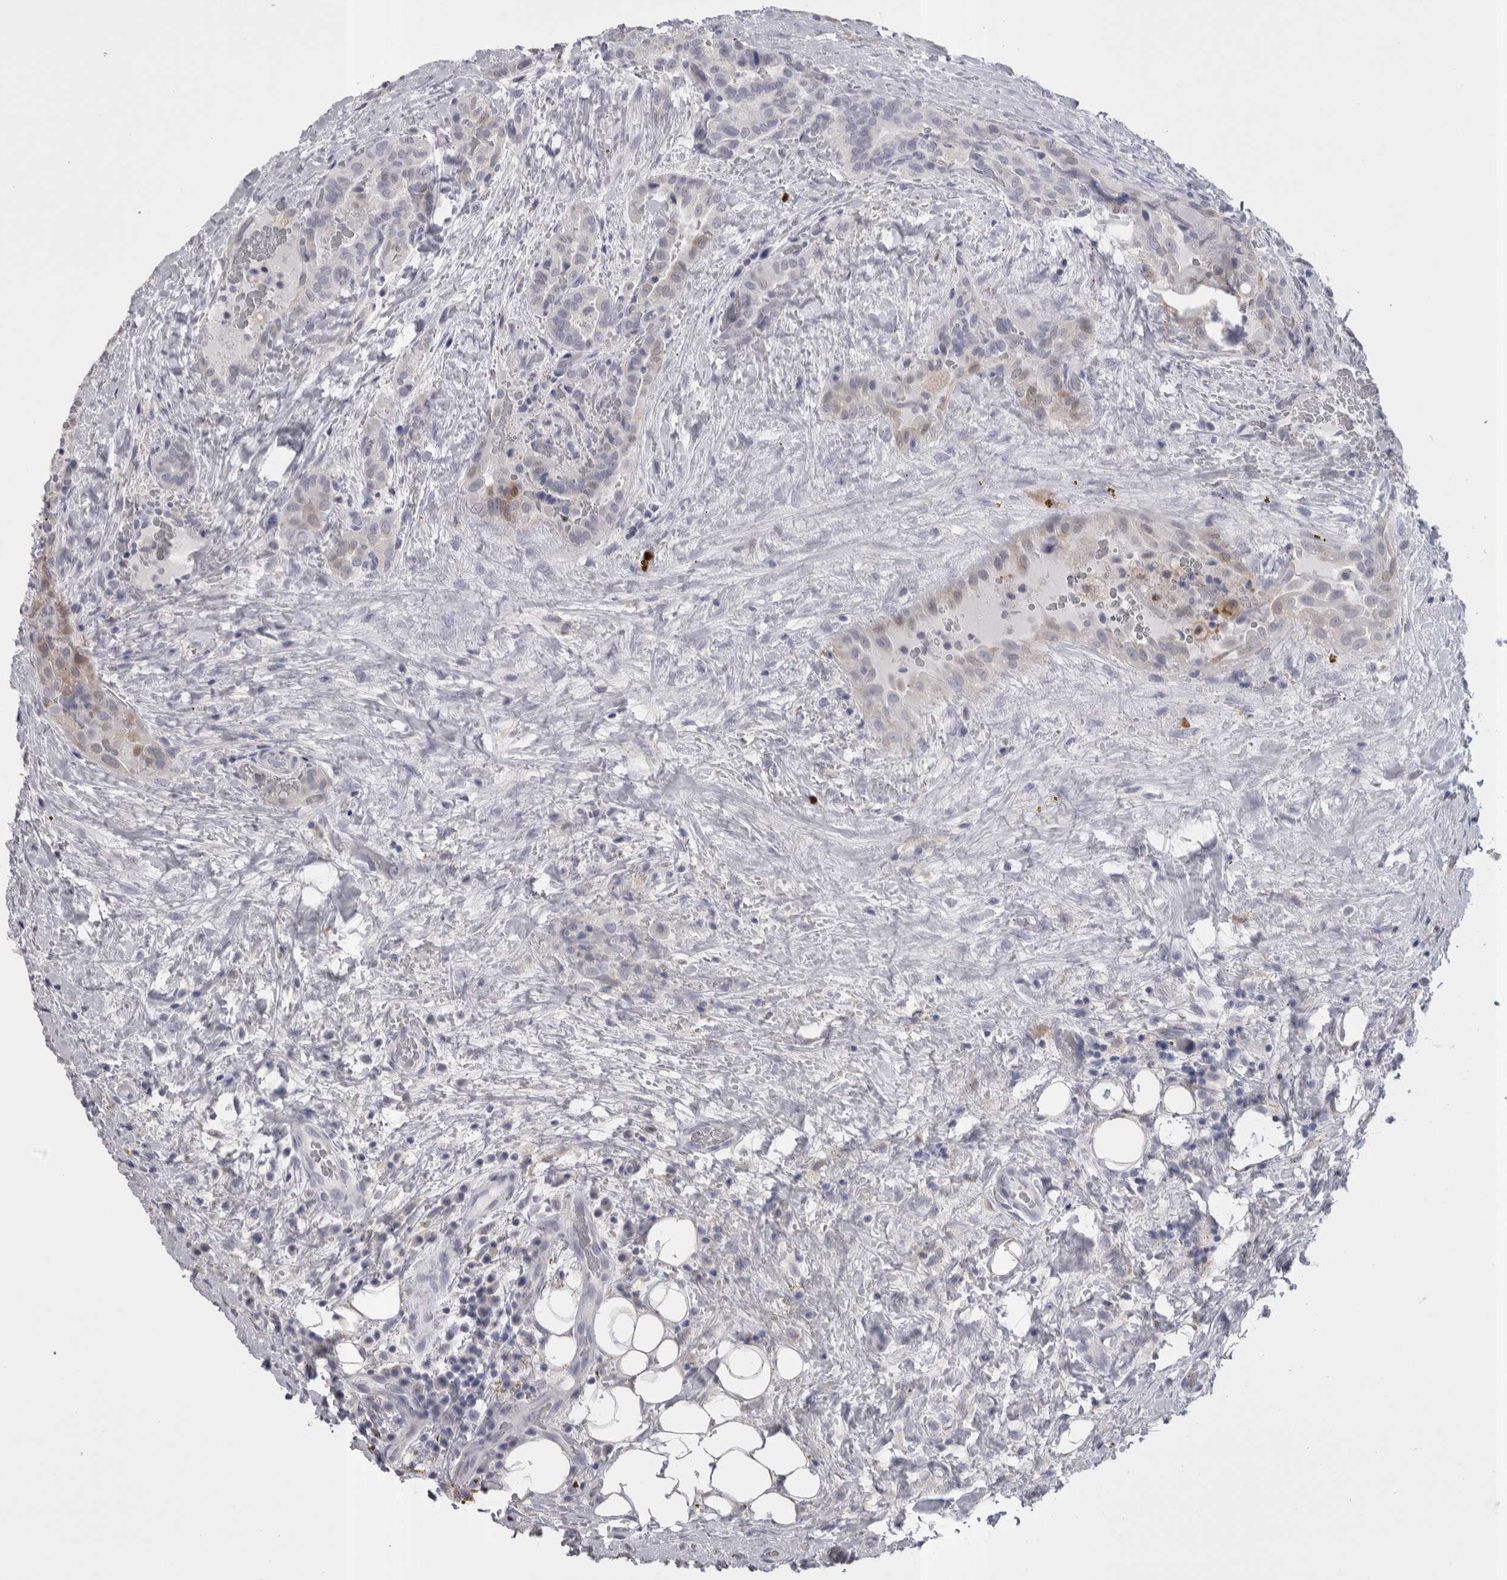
{"staining": {"intensity": "weak", "quantity": "25%-75%", "location": "cytoplasmic/membranous,nuclear"}, "tissue": "thyroid cancer", "cell_type": "Tumor cells", "image_type": "cancer", "snomed": [{"axis": "morphology", "description": "Papillary adenocarcinoma, NOS"}, {"axis": "topography", "description": "Thyroid gland"}], "caption": "An immunohistochemistry photomicrograph of tumor tissue is shown. Protein staining in brown shows weak cytoplasmic/membranous and nuclear positivity in thyroid cancer (papillary adenocarcinoma) within tumor cells.", "gene": "SUCNR1", "patient": {"sex": "male", "age": 77}}